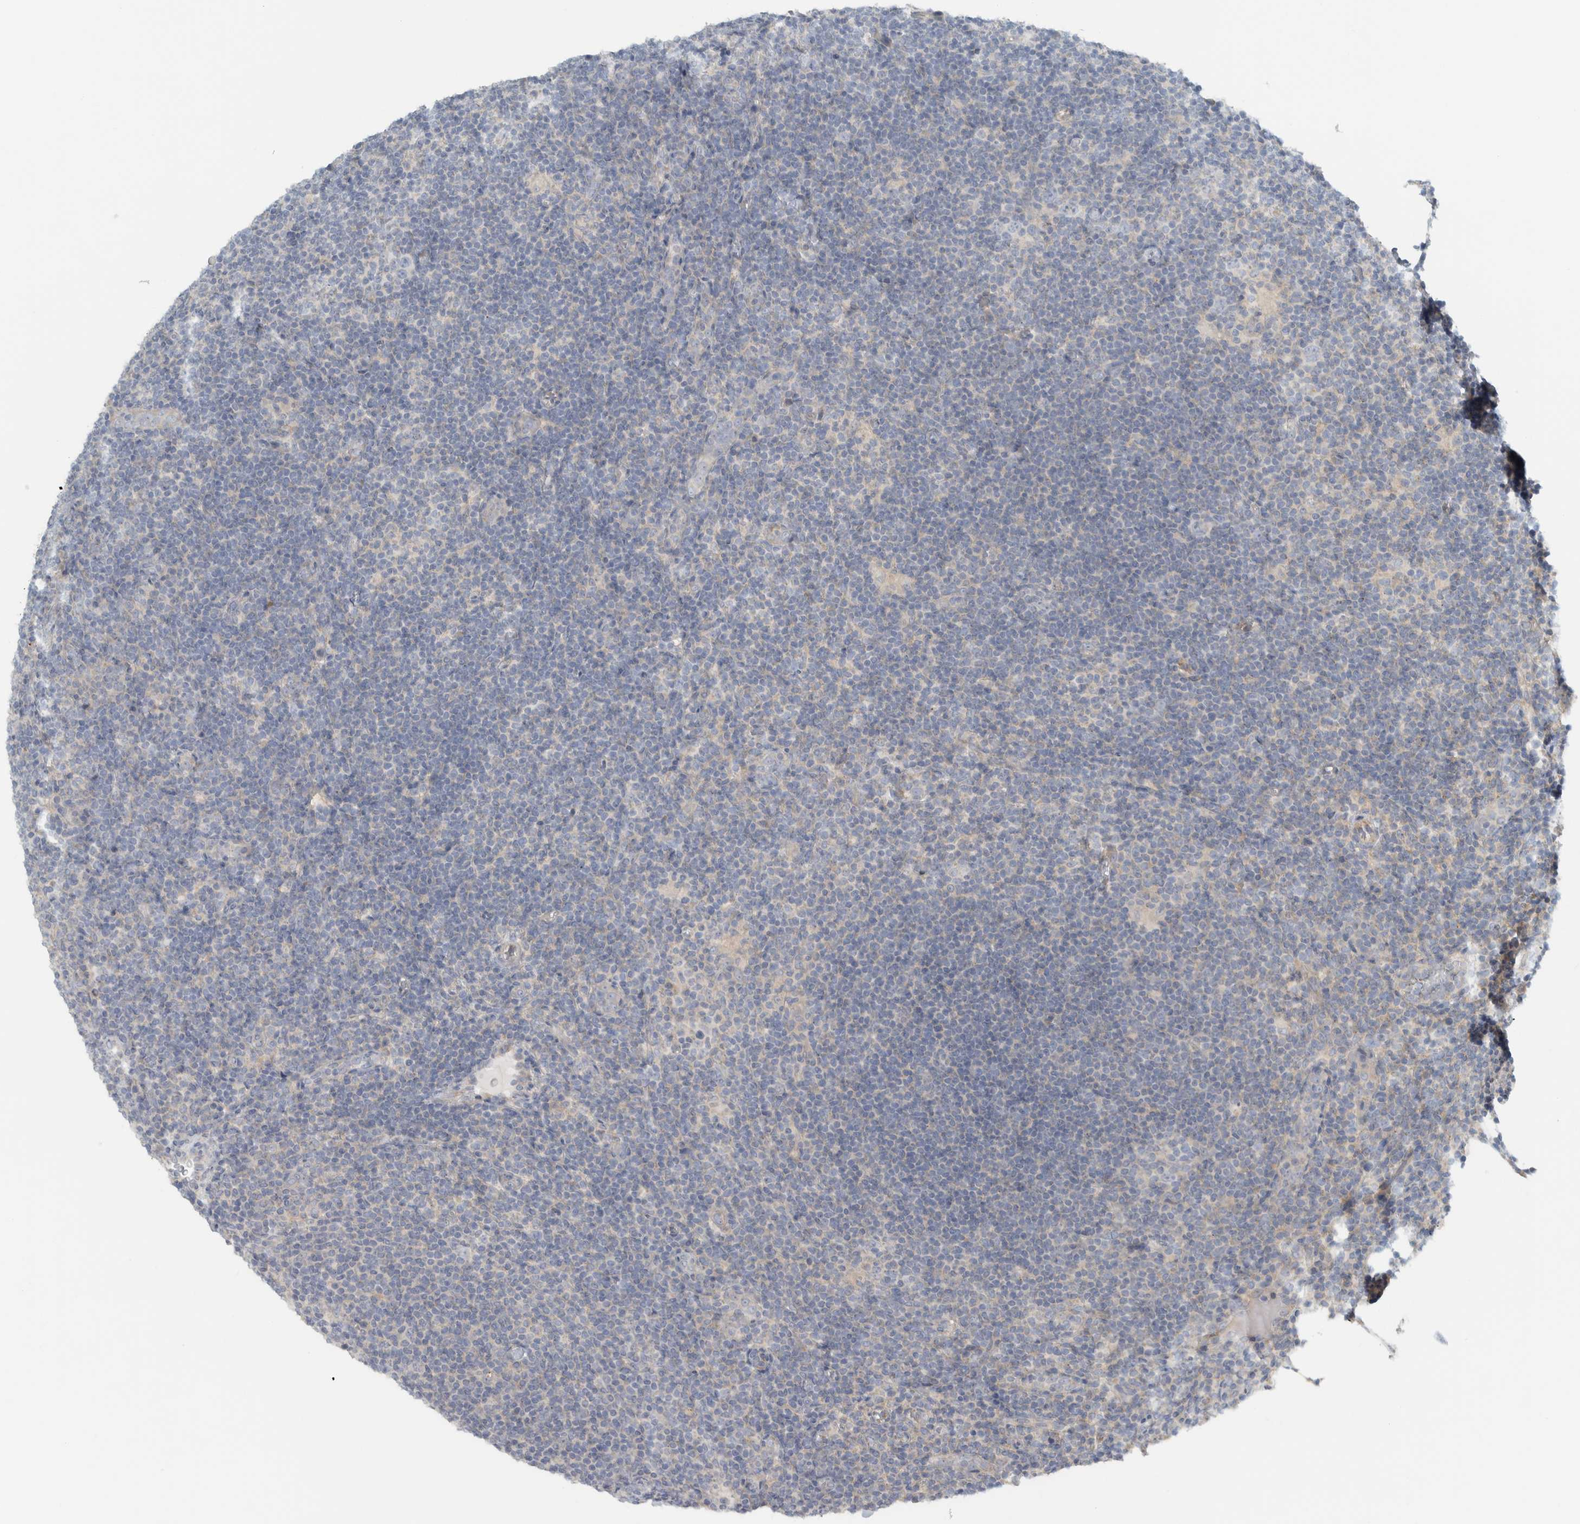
{"staining": {"intensity": "negative", "quantity": "none", "location": "none"}, "tissue": "lymphoma", "cell_type": "Tumor cells", "image_type": "cancer", "snomed": [{"axis": "morphology", "description": "Hodgkin's disease, NOS"}, {"axis": "topography", "description": "Lymph node"}], "caption": "The image demonstrates no significant expression in tumor cells of Hodgkin's disease.", "gene": "HGS", "patient": {"sex": "female", "age": 57}}